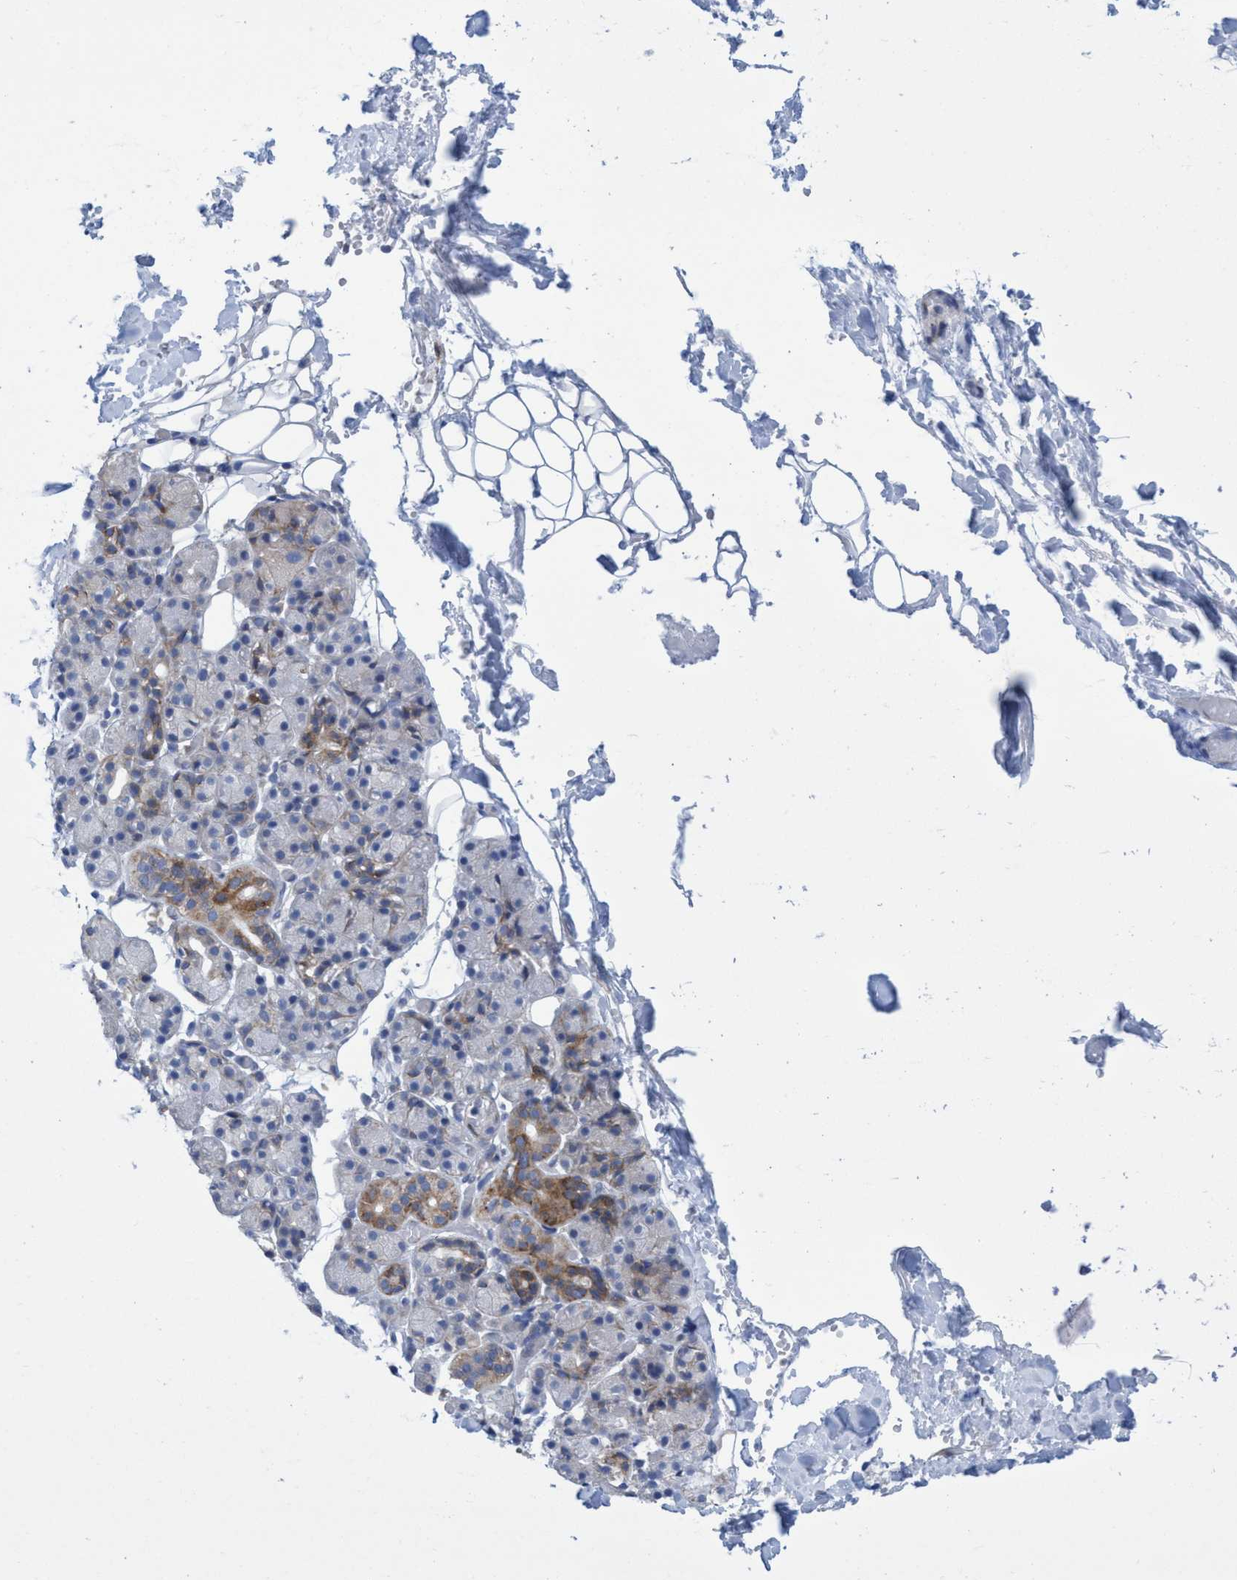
{"staining": {"intensity": "moderate", "quantity": "<25%", "location": "cytoplasmic/membranous"}, "tissue": "salivary gland", "cell_type": "Glandular cells", "image_type": "normal", "snomed": [{"axis": "morphology", "description": "Normal tissue, NOS"}, {"axis": "topography", "description": "Salivary gland"}], "caption": "Immunohistochemical staining of unremarkable salivary gland shows <25% levels of moderate cytoplasmic/membranous protein staining in approximately <25% of glandular cells.", "gene": "R3HCC1", "patient": {"sex": "male", "age": 63}}